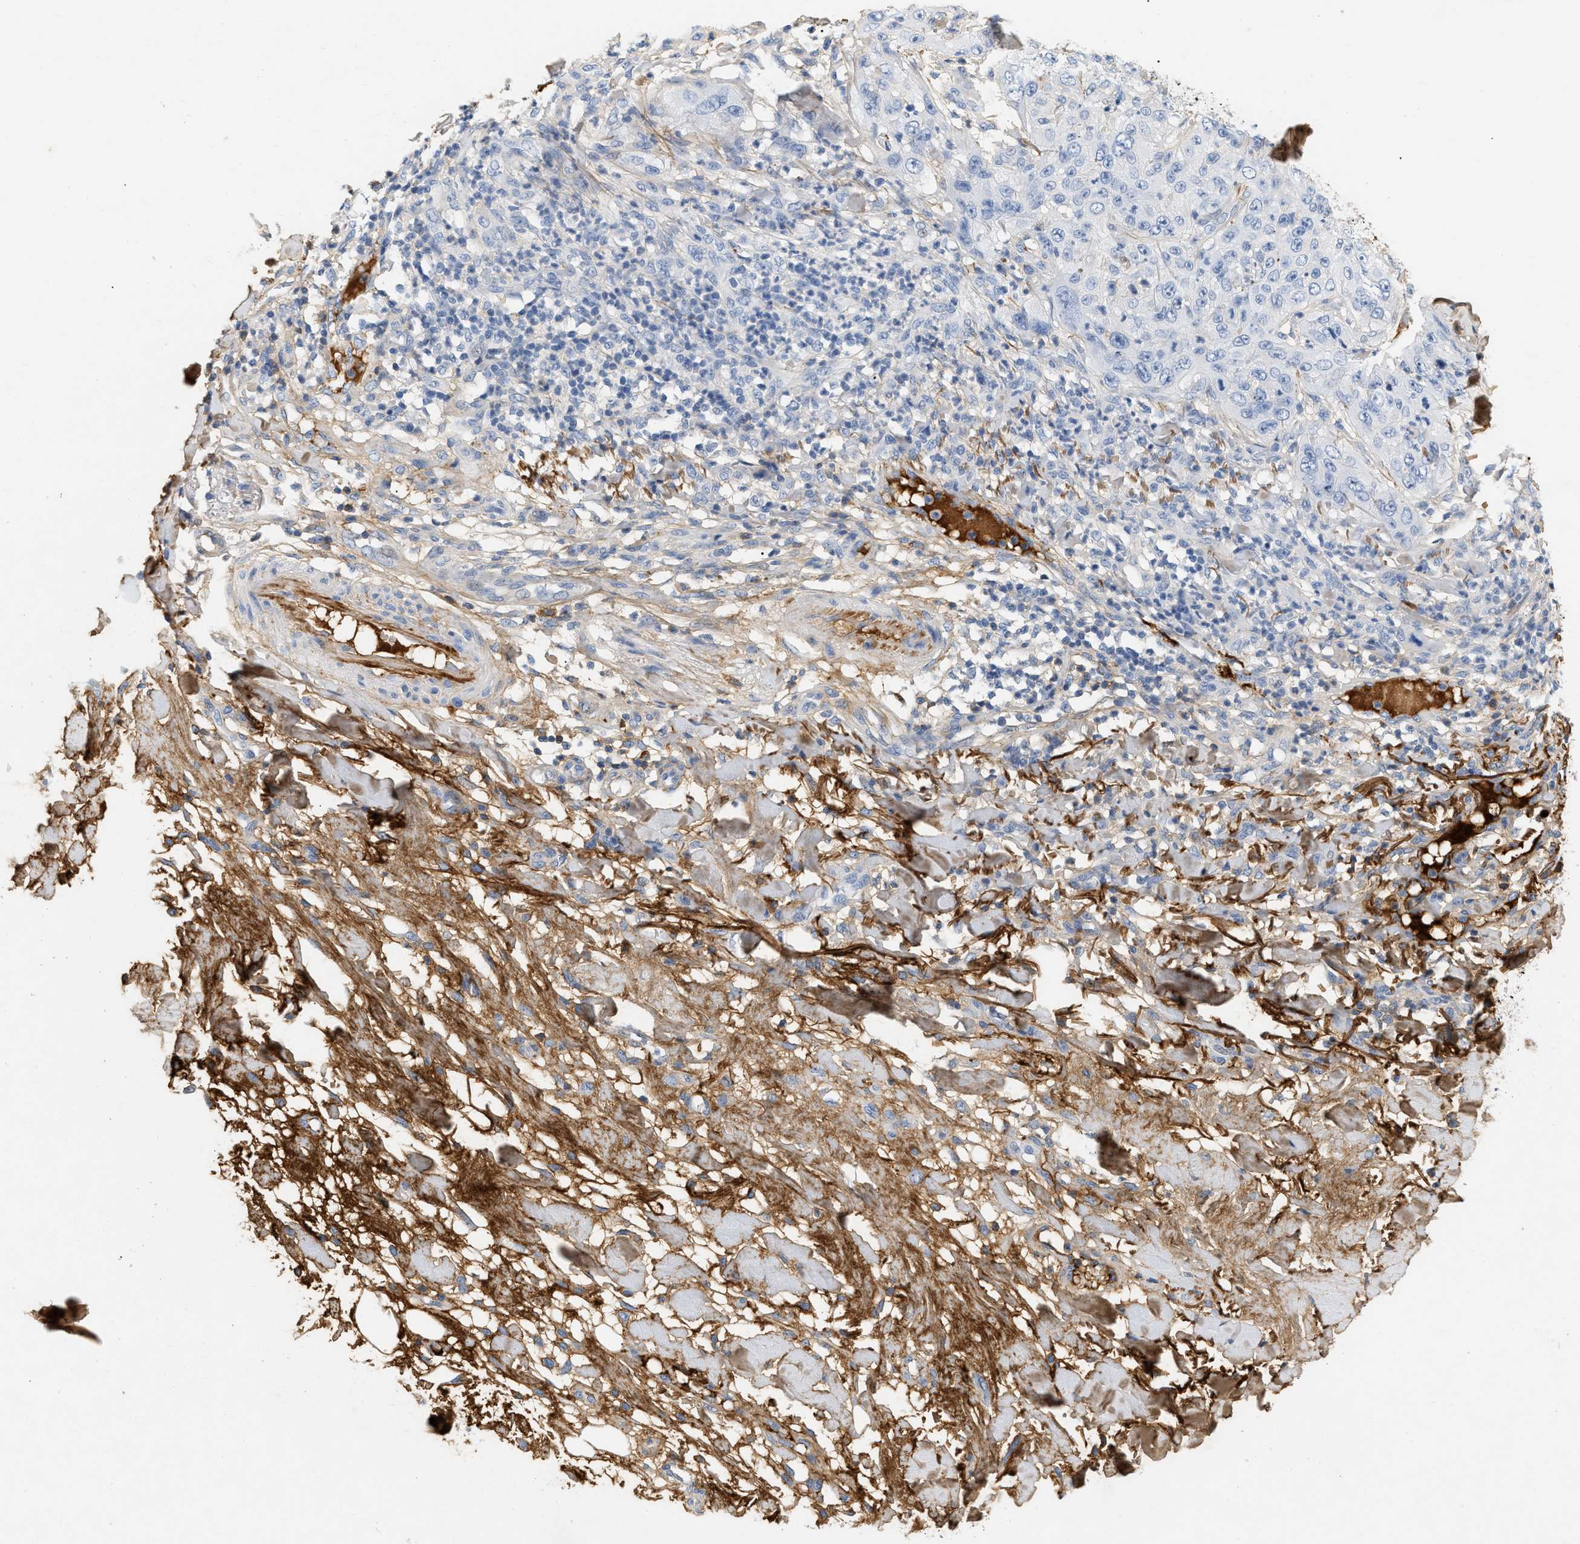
{"staining": {"intensity": "negative", "quantity": "none", "location": "none"}, "tissue": "skin cancer", "cell_type": "Tumor cells", "image_type": "cancer", "snomed": [{"axis": "morphology", "description": "Squamous cell carcinoma, NOS"}, {"axis": "topography", "description": "Skin"}], "caption": "This image is of skin squamous cell carcinoma stained with immunohistochemistry (IHC) to label a protein in brown with the nuclei are counter-stained blue. There is no expression in tumor cells.", "gene": "CFH", "patient": {"sex": "female", "age": 80}}